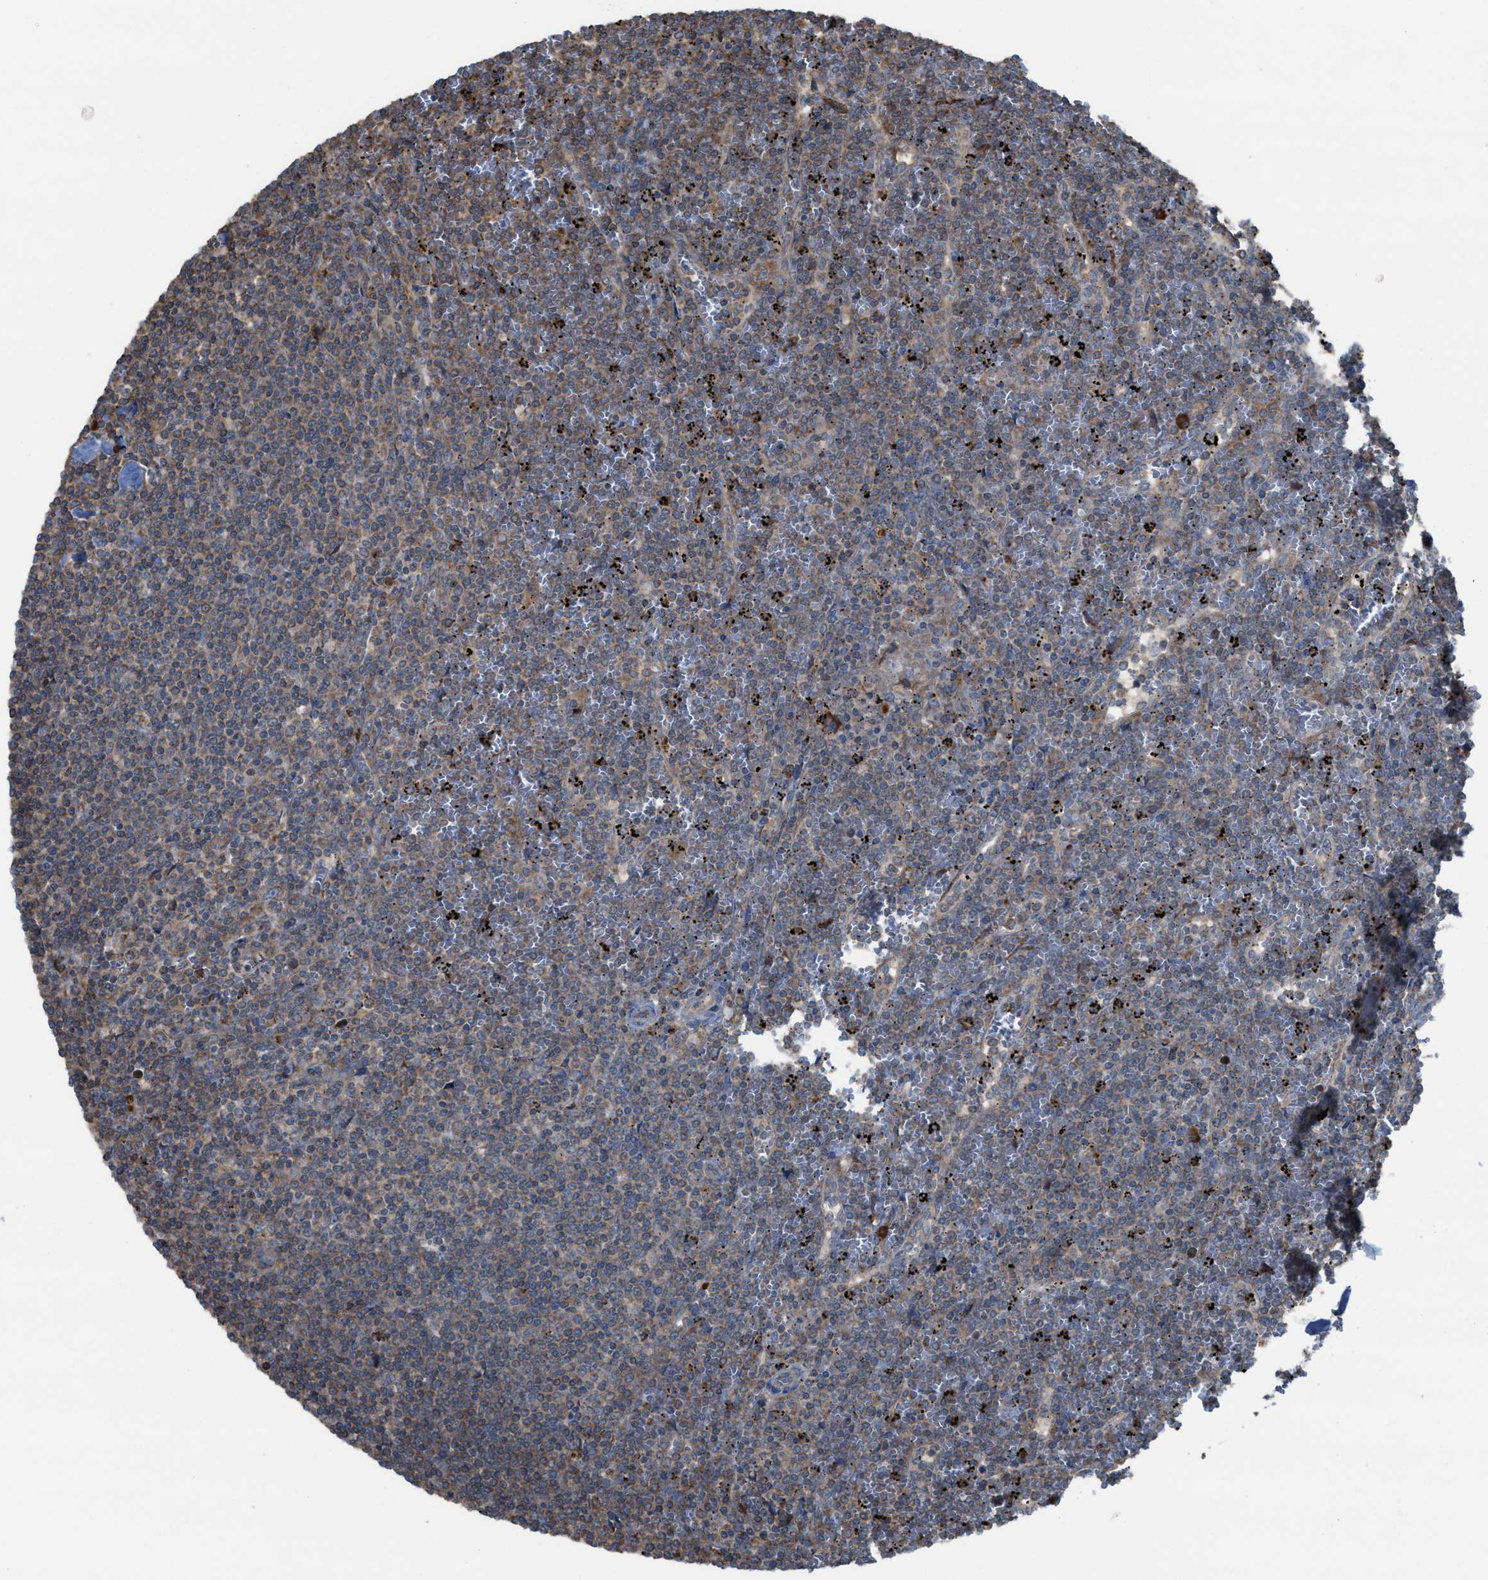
{"staining": {"intensity": "weak", "quantity": ">75%", "location": "cytoplasmic/membranous"}, "tissue": "lymphoma", "cell_type": "Tumor cells", "image_type": "cancer", "snomed": [{"axis": "morphology", "description": "Malignant lymphoma, non-Hodgkin's type, Low grade"}, {"axis": "topography", "description": "Spleen"}], "caption": "Protein staining of malignant lymphoma, non-Hodgkin's type (low-grade) tissue demonstrates weak cytoplasmic/membranous positivity in about >75% of tumor cells. (Stains: DAB in brown, nuclei in blue, Microscopy: brightfield microscopy at high magnification).", "gene": "PLAA", "patient": {"sex": "female", "age": 19}}